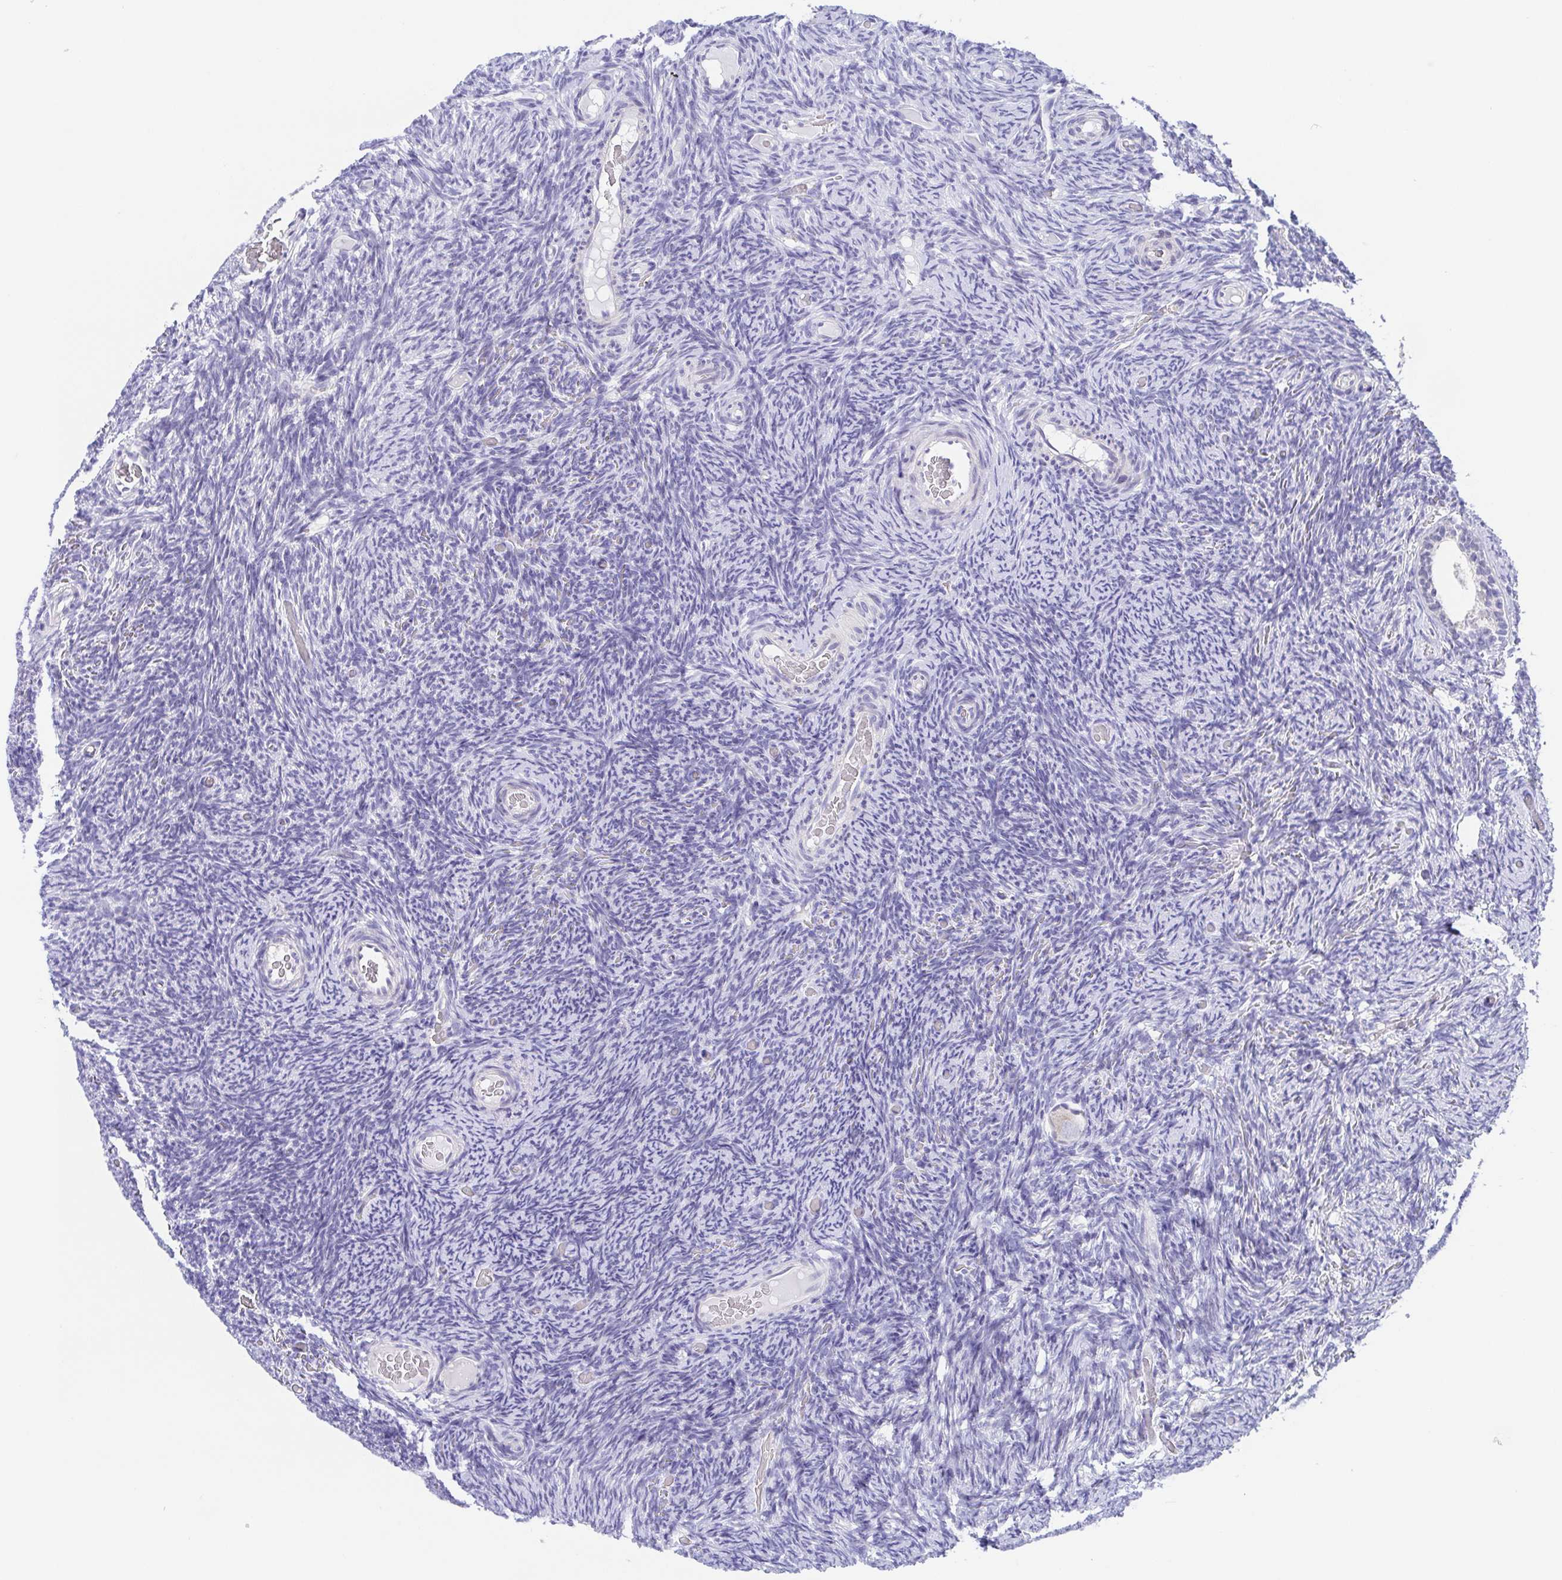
{"staining": {"intensity": "negative", "quantity": "none", "location": "none"}, "tissue": "ovary", "cell_type": "Follicle cells", "image_type": "normal", "snomed": [{"axis": "morphology", "description": "Normal tissue, NOS"}, {"axis": "topography", "description": "Ovary"}], "caption": "This is an immunohistochemistry photomicrograph of unremarkable ovary. There is no staining in follicle cells.", "gene": "MUCL3", "patient": {"sex": "female", "age": 34}}